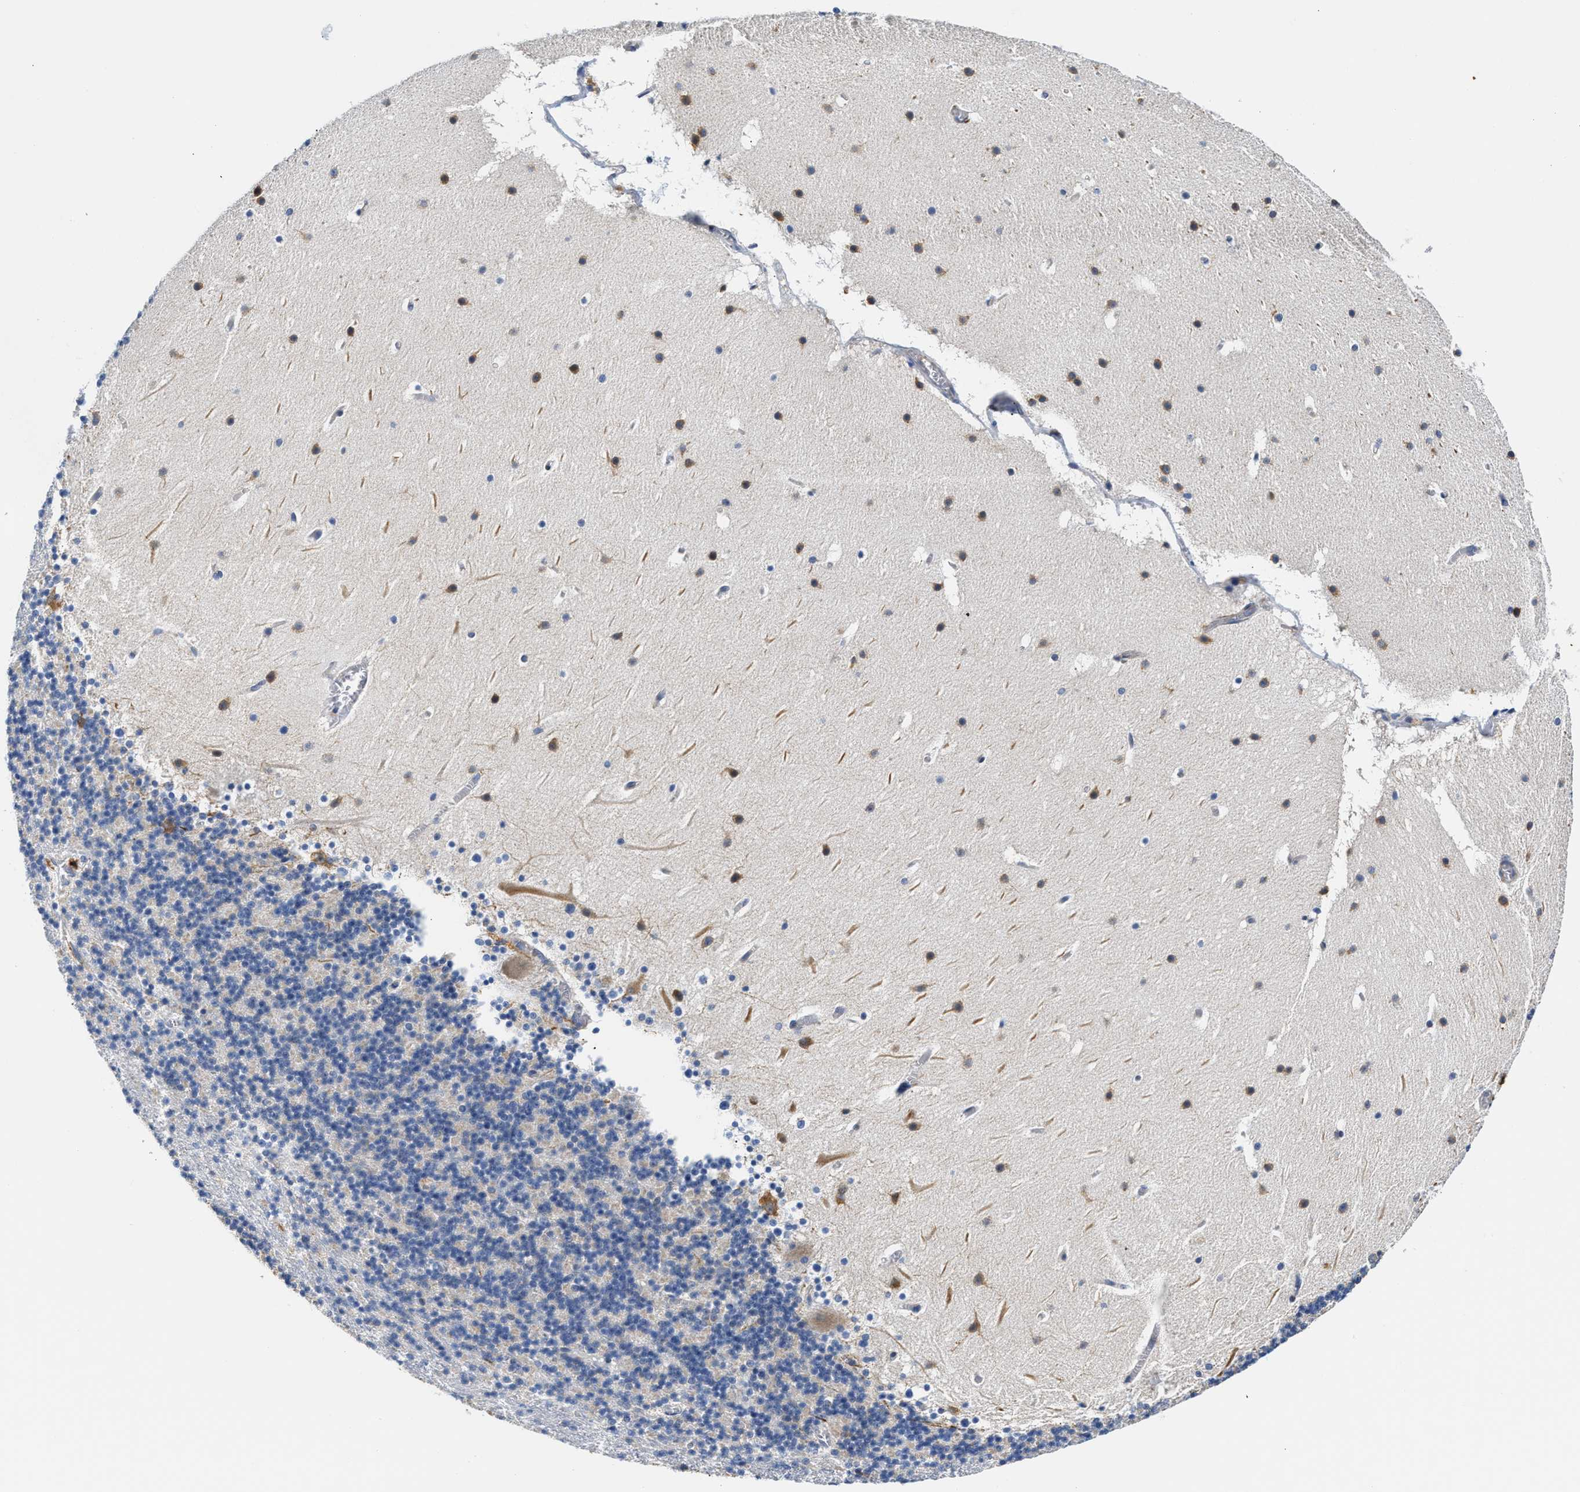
{"staining": {"intensity": "weak", "quantity": "25%-75%", "location": "cytoplasmic/membranous"}, "tissue": "cerebellum", "cell_type": "Cells in granular layer", "image_type": "normal", "snomed": [{"axis": "morphology", "description": "Normal tissue, NOS"}, {"axis": "topography", "description": "Cerebellum"}], "caption": "The histopathology image reveals immunohistochemical staining of normal cerebellum. There is weak cytoplasmic/membranous expression is appreciated in about 25%-75% of cells in granular layer.", "gene": "ACADVL", "patient": {"sex": "male", "age": 45}}